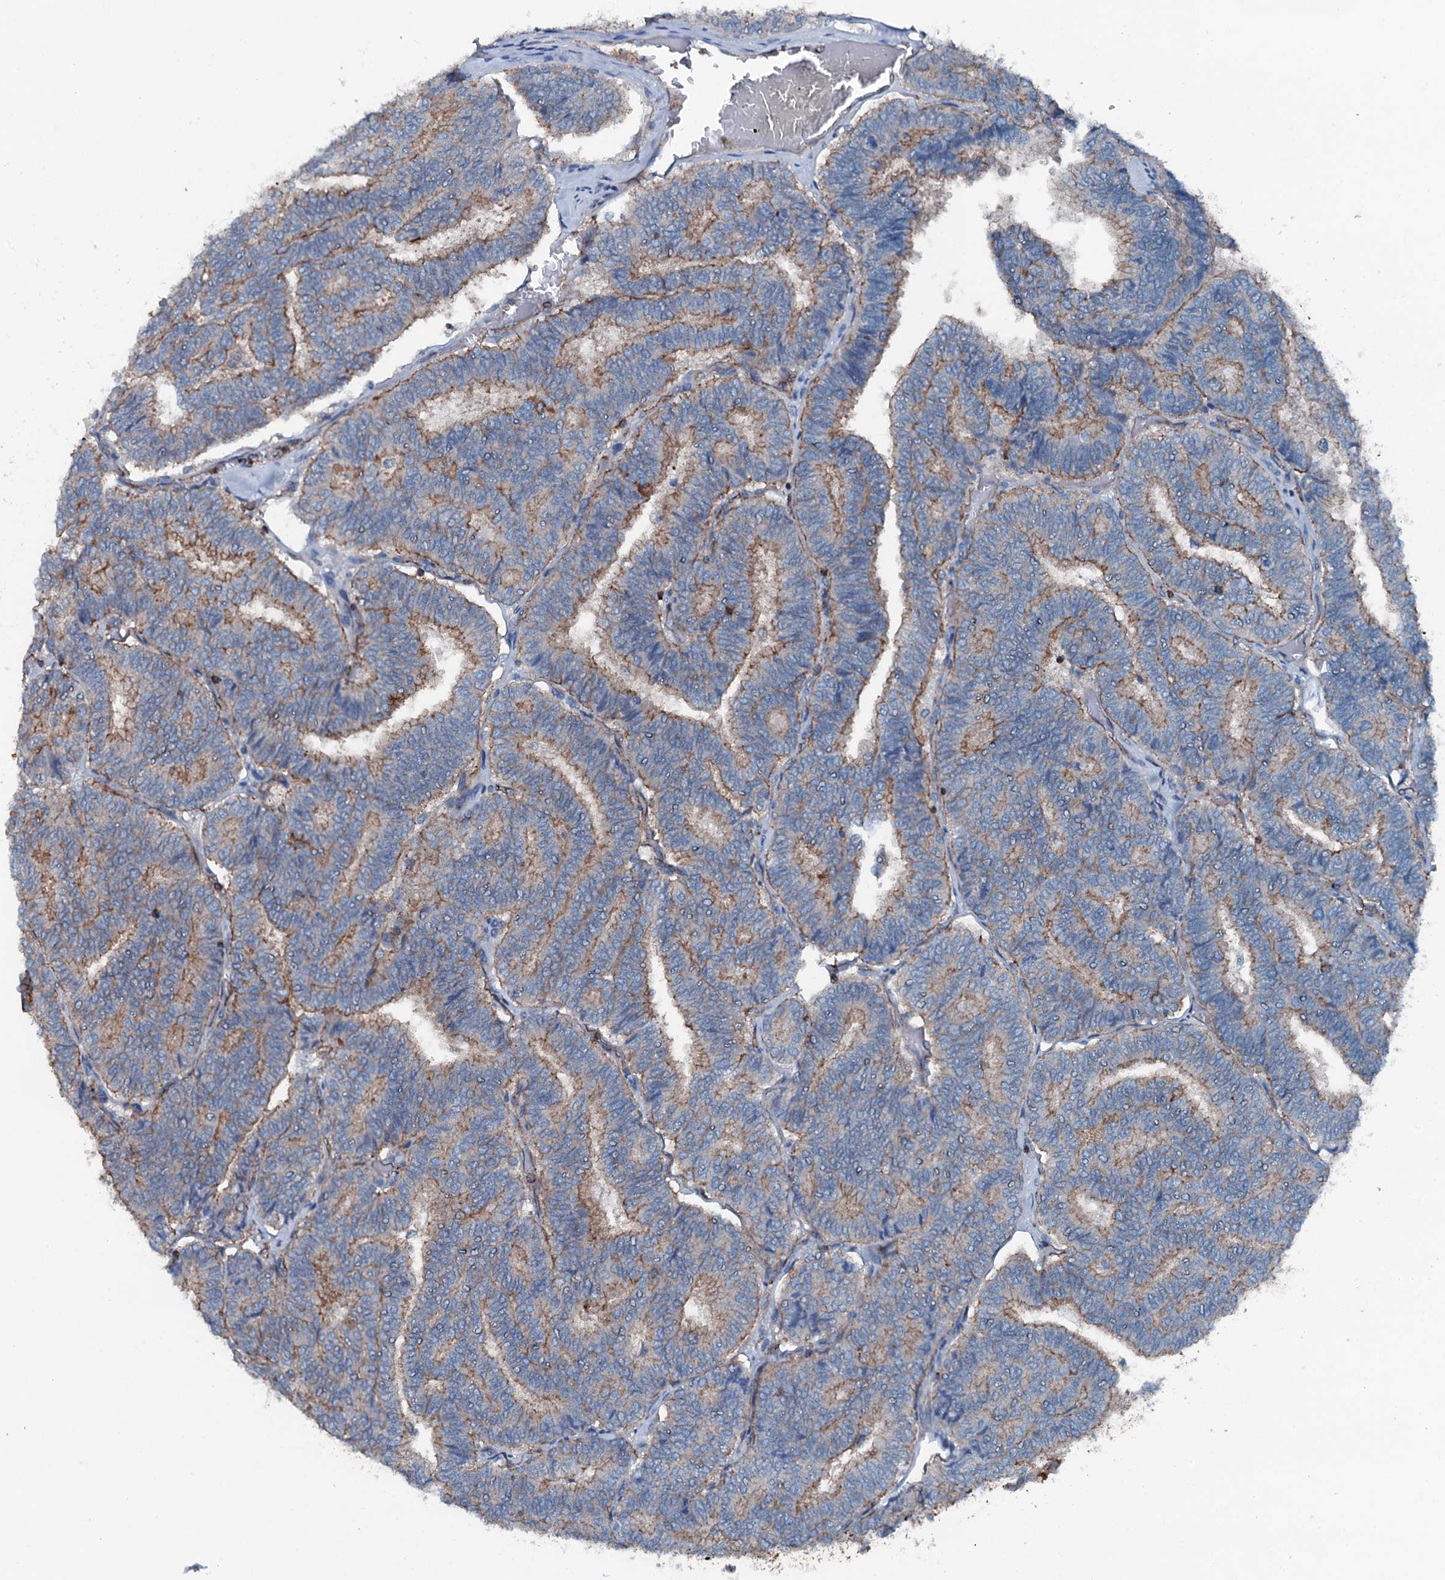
{"staining": {"intensity": "weak", "quantity": "25%-75%", "location": "cytoplasmic/membranous"}, "tissue": "thyroid cancer", "cell_type": "Tumor cells", "image_type": "cancer", "snomed": [{"axis": "morphology", "description": "Papillary adenocarcinoma, NOS"}, {"axis": "topography", "description": "Thyroid gland"}], "caption": "Protein expression by IHC reveals weak cytoplasmic/membranous expression in about 25%-75% of tumor cells in thyroid papillary adenocarcinoma. (DAB (3,3'-diaminobenzidine) = brown stain, brightfield microscopy at high magnification).", "gene": "SLC25A38", "patient": {"sex": "female", "age": 35}}